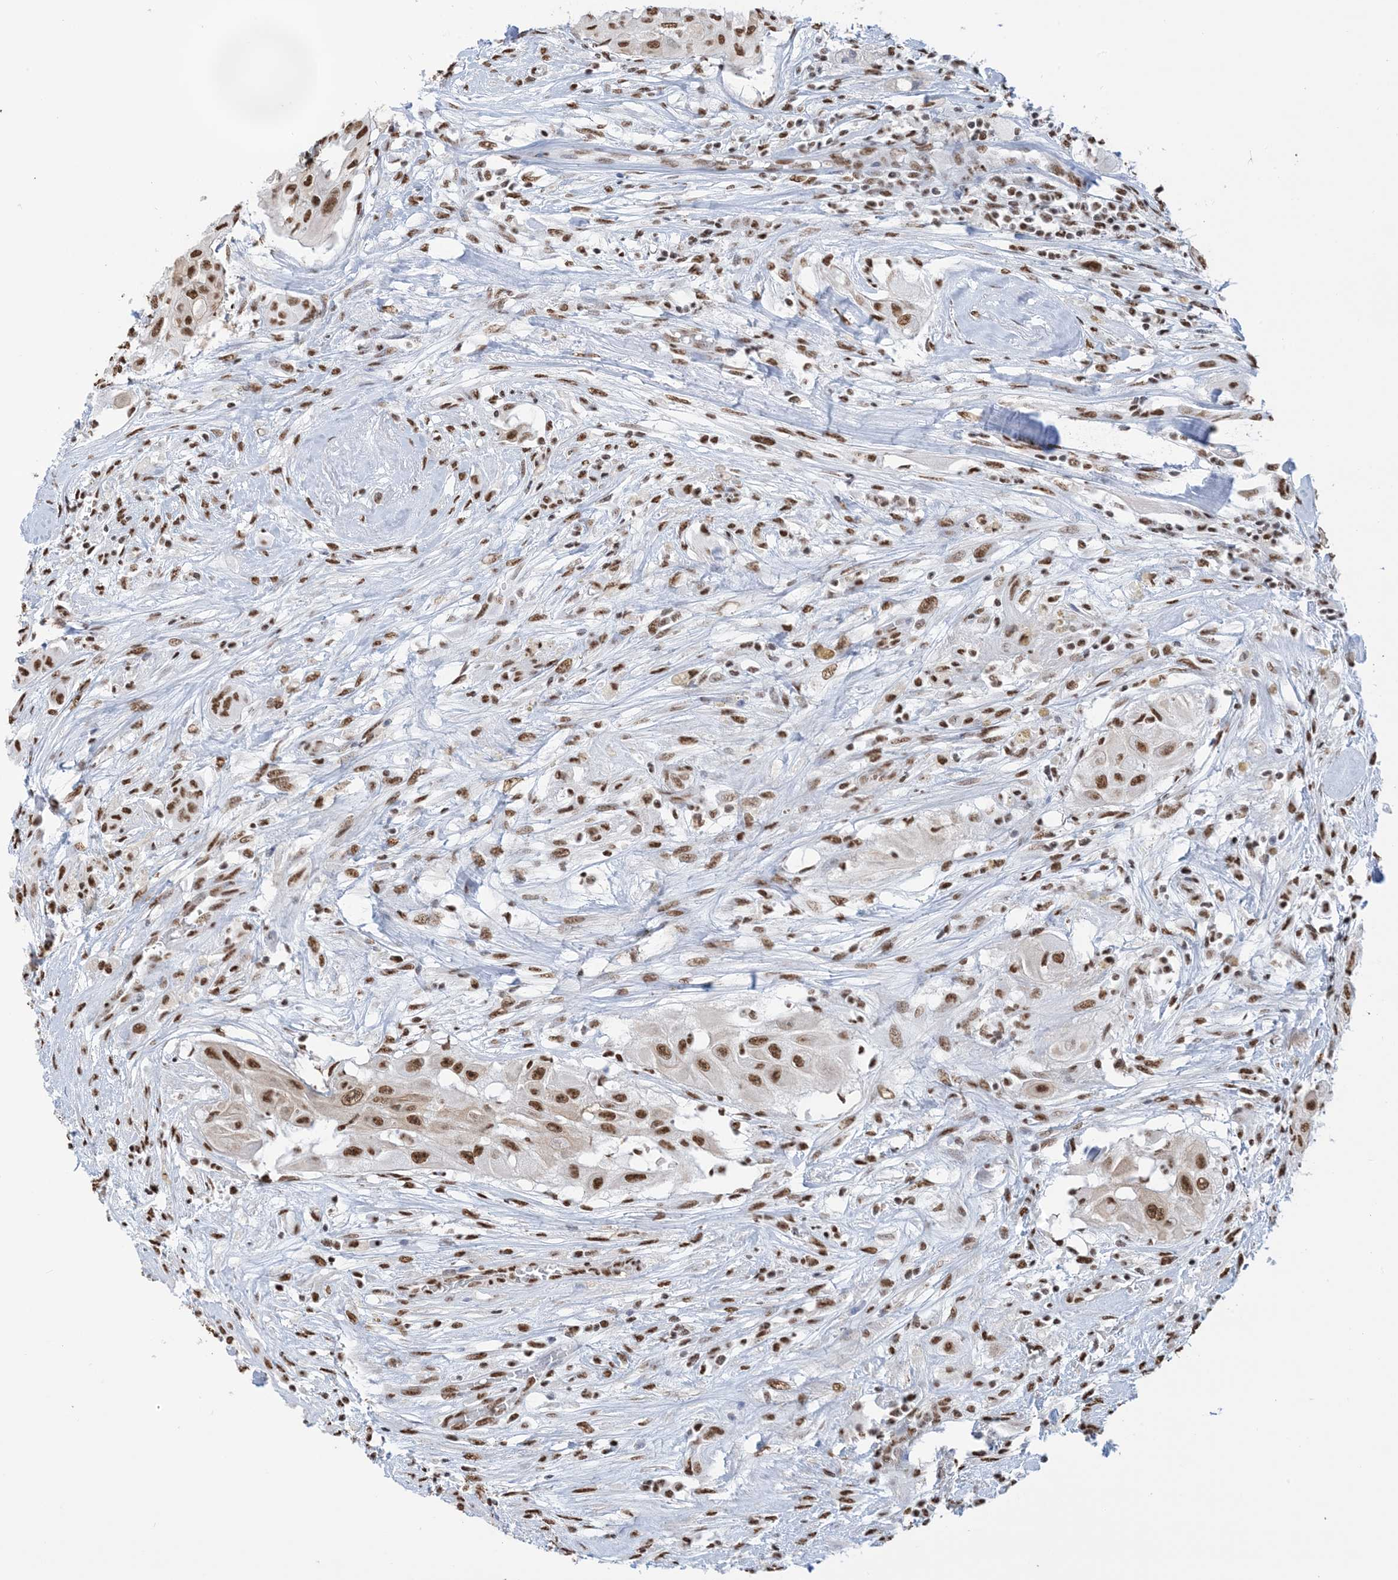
{"staining": {"intensity": "moderate", "quantity": ">75%", "location": "nuclear"}, "tissue": "thyroid cancer", "cell_type": "Tumor cells", "image_type": "cancer", "snomed": [{"axis": "morphology", "description": "Papillary adenocarcinoma, NOS"}, {"axis": "topography", "description": "Thyroid gland"}], "caption": "IHC of thyroid cancer displays medium levels of moderate nuclear expression in approximately >75% of tumor cells. (DAB (3,3'-diaminobenzidine) IHC, brown staining for protein, blue staining for nuclei).", "gene": "ZNF792", "patient": {"sex": "female", "age": 59}}